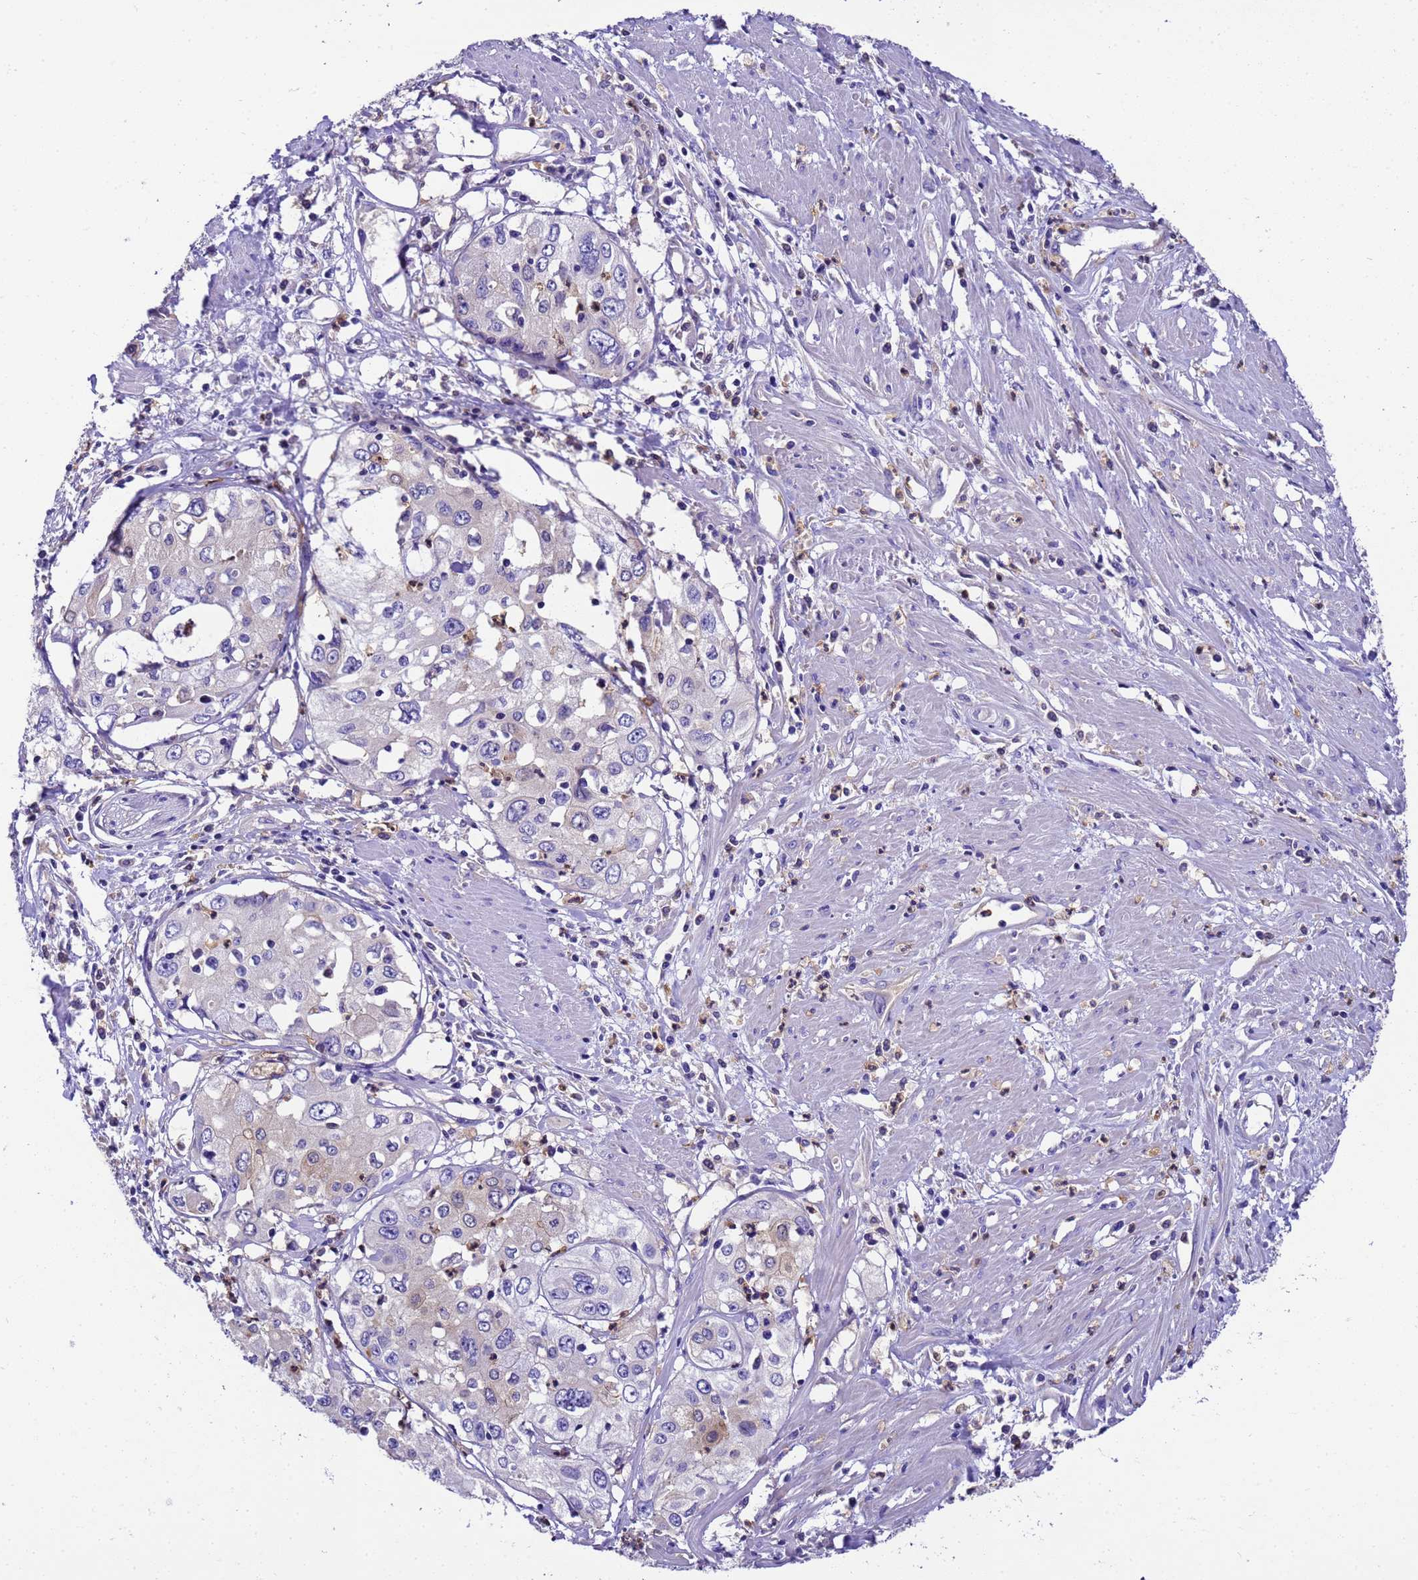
{"staining": {"intensity": "weak", "quantity": "<25%", "location": "cytoplasmic/membranous"}, "tissue": "cervical cancer", "cell_type": "Tumor cells", "image_type": "cancer", "snomed": [{"axis": "morphology", "description": "Squamous cell carcinoma, NOS"}, {"axis": "topography", "description": "Cervix"}], "caption": "This is an immunohistochemistry photomicrograph of human squamous cell carcinoma (cervical). There is no positivity in tumor cells.", "gene": "UGT2A1", "patient": {"sex": "female", "age": 31}}